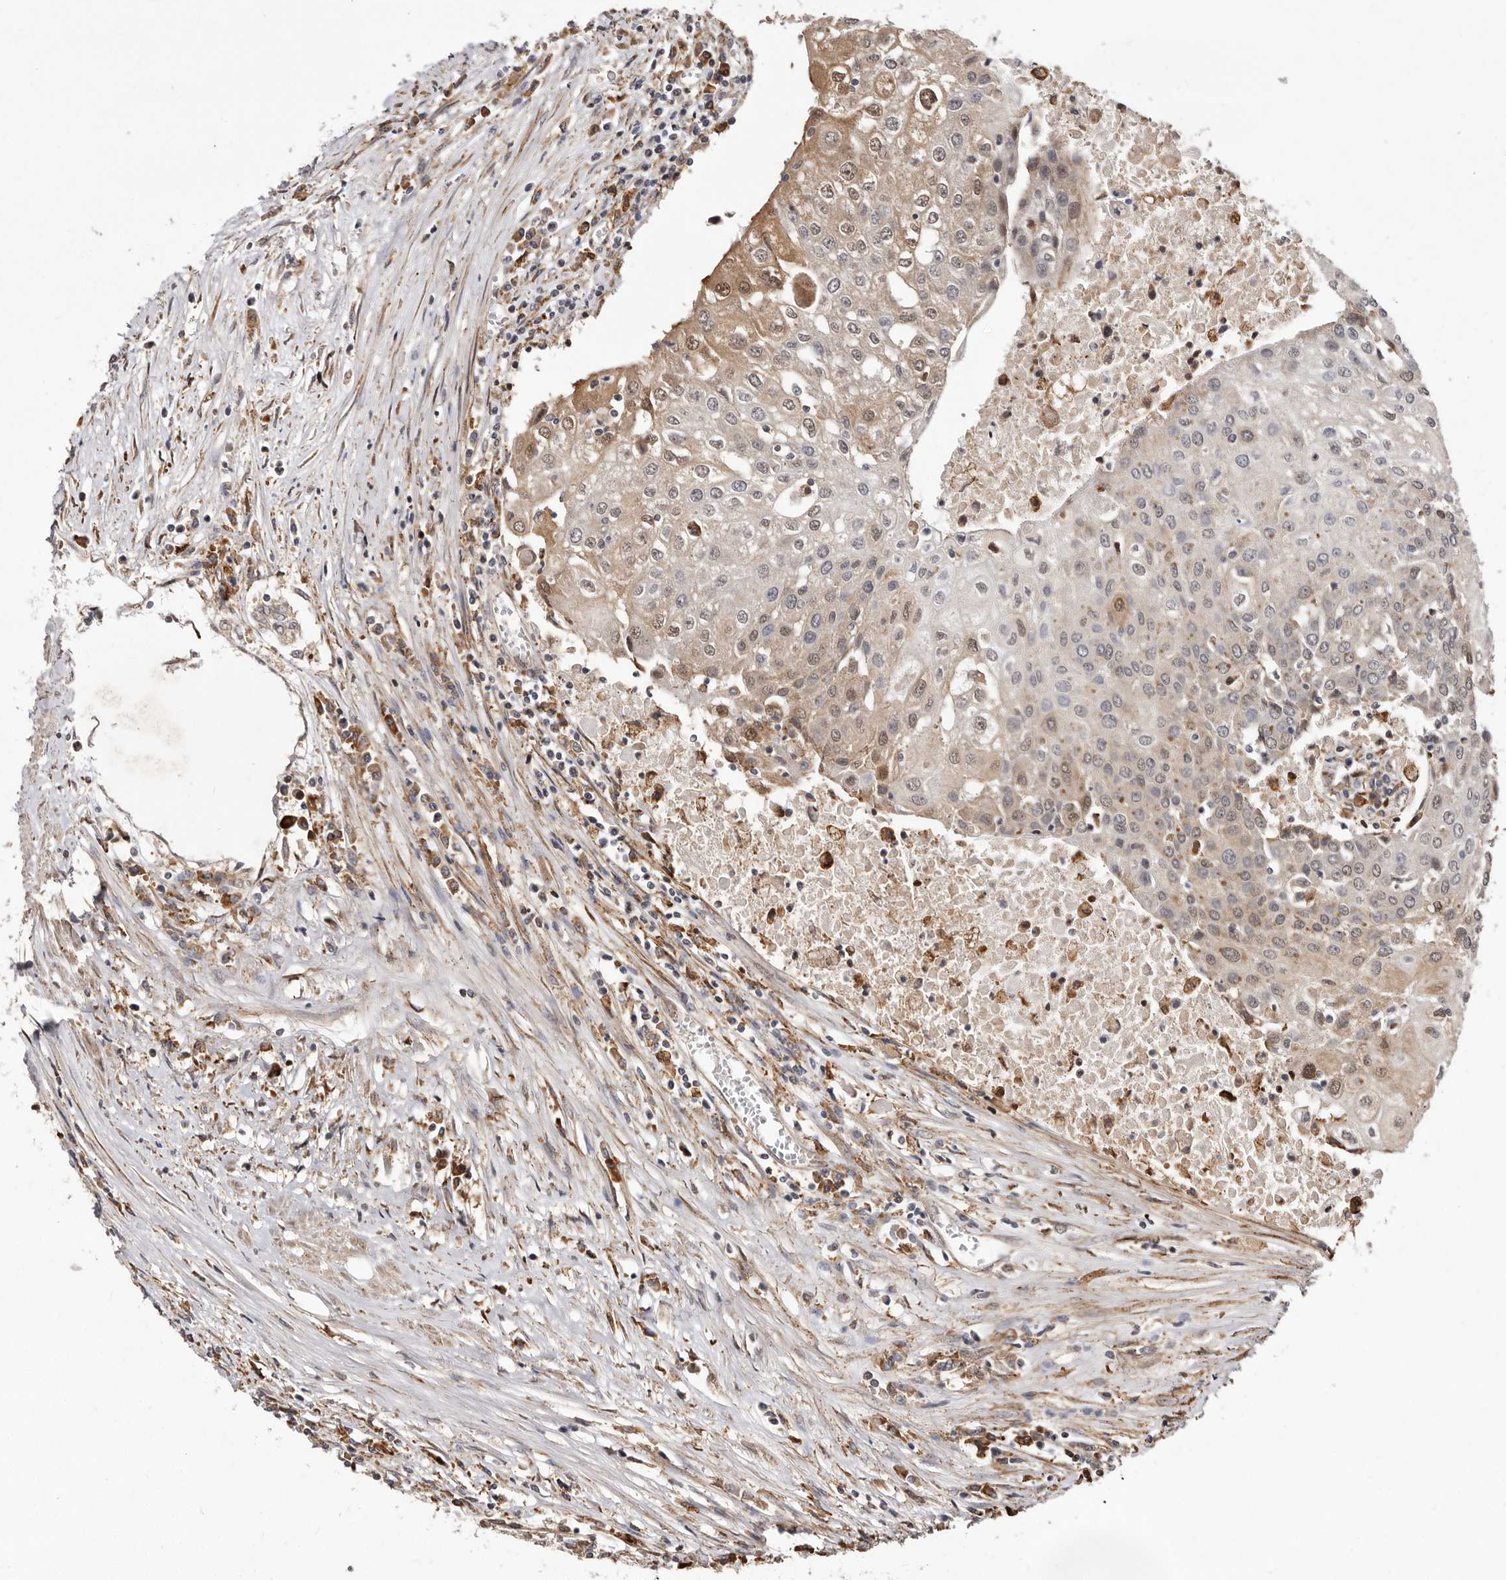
{"staining": {"intensity": "weak", "quantity": "<25%", "location": "cytoplasmic/membranous,nuclear"}, "tissue": "urothelial cancer", "cell_type": "Tumor cells", "image_type": "cancer", "snomed": [{"axis": "morphology", "description": "Urothelial carcinoma, High grade"}, {"axis": "topography", "description": "Urinary bladder"}], "caption": "Tumor cells show no significant staining in urothelial cancer.", "gene": "RRM2B", "patient": {"sex": "female", "age": 85}}